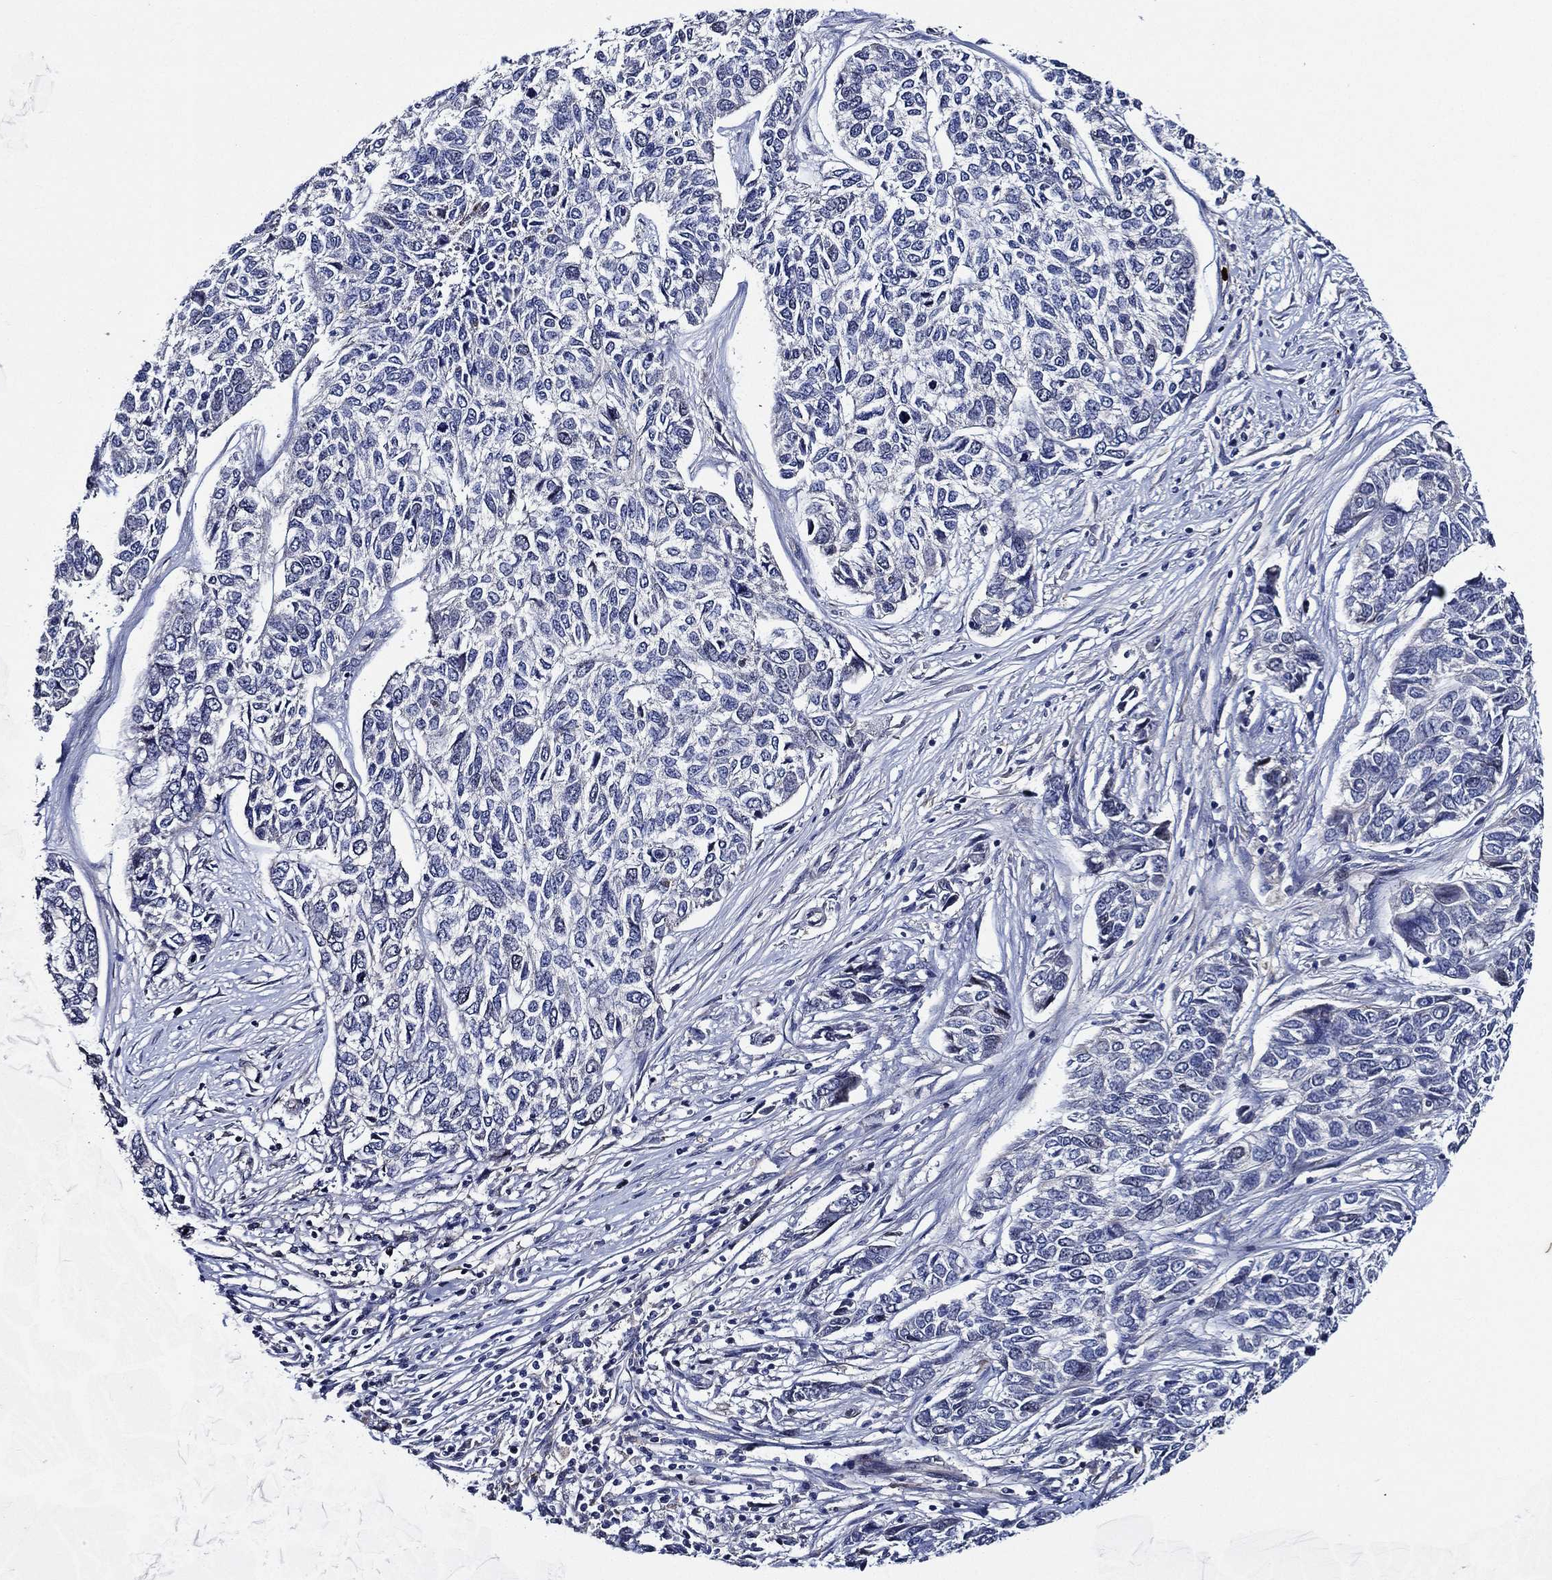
{"staining": {"intensity": "negative", "quantity": "none", "location": "none"}, "tissue": "skin cancer", "cell_type": "Tumor cells", "image_type": "cancer", "snomed": [{"axis": "morphology", "description": "Basal cell carcinoma"}, {"axis": "topography", "description": "Skin"}], "caption": "High power microscopy image of an immunohistochemistry (IHC) image of basal cell carcinoma (skin), revealing no significant expression in tumor cells.", "gene": "KIF20B", "patient": {"sex": "female", "age": 65}}